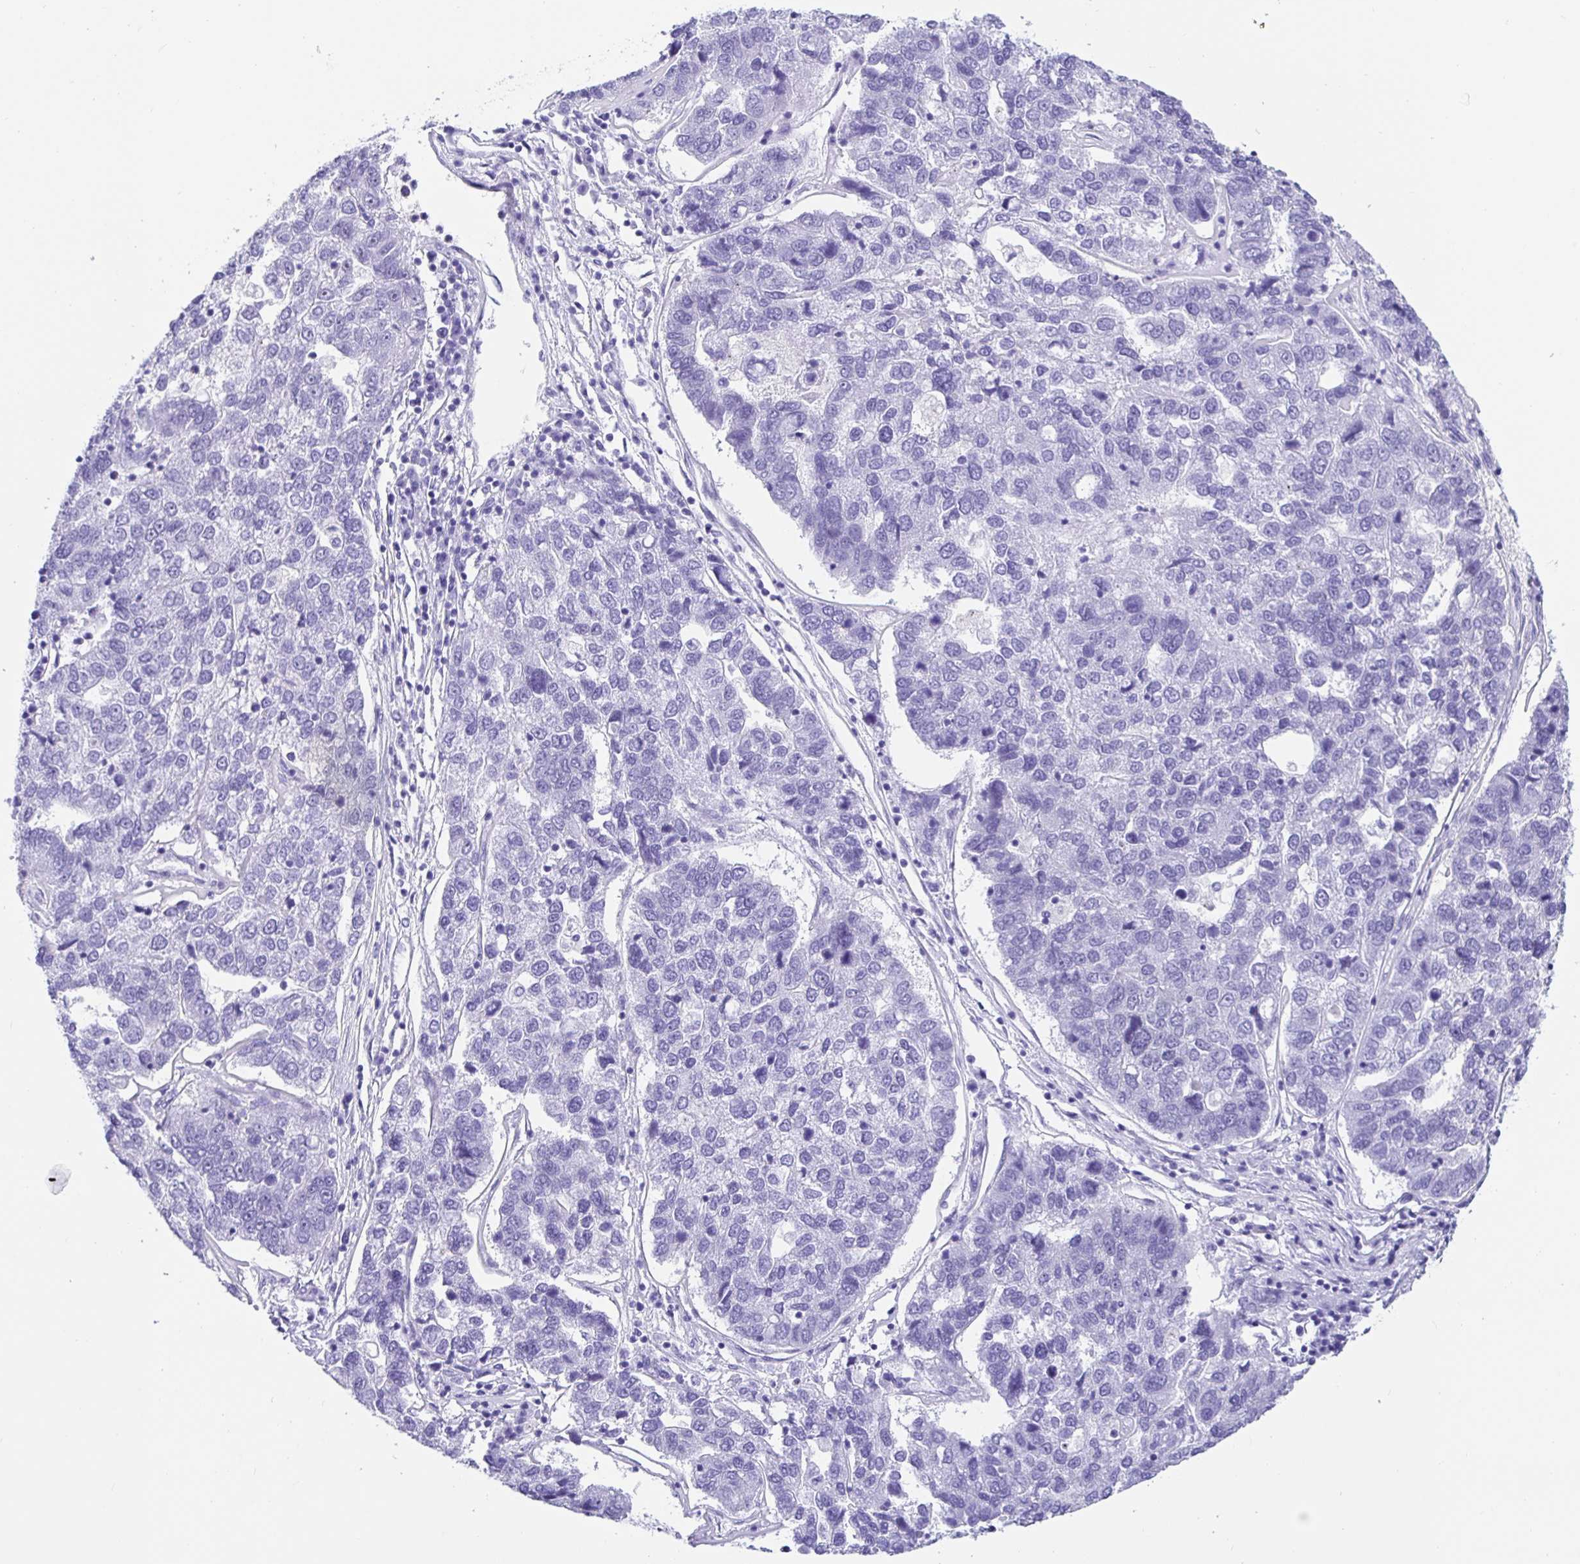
{"staining": {"intensity": "negative", "quantity": "none", "location": "none"}, "tissue": "pancreatic cancer", "cell_type": "Tumor cells", "image_type": "cancer", "snomed": [{"axis": "morphology", "description": "Adenocarcinoma, NOS"}, {"axis": "topography", "description": "Pancreas"}], "caption": "A high-resolution micrograph shows IHC staining of pancreatic adenocarcinoma, which displays no significant expression in tumor cells.", "gene": "PRAMEF19", "patient": {"sex": "female", "age": 61}}